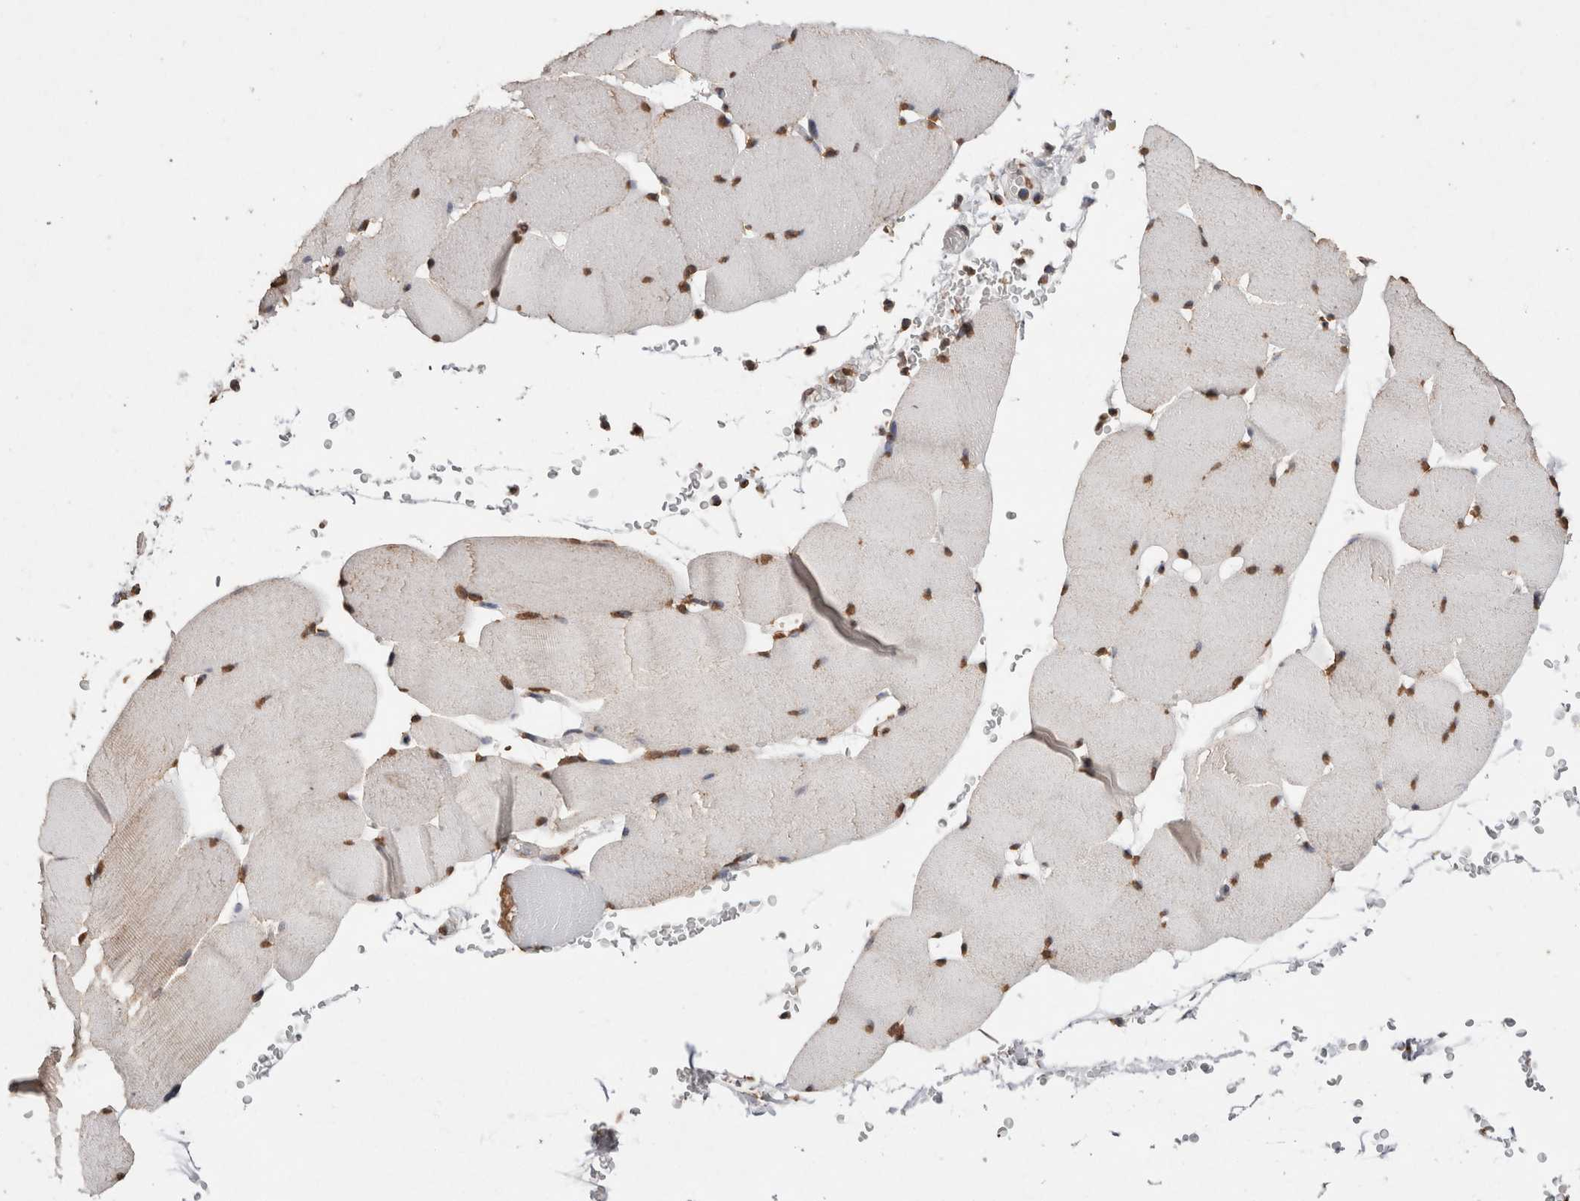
{"staining": {"intensity": "moderate", "quantity": ">75%", "location": "nuclear"}, "tissue": "skeletal muscle", "cell_type": "Myocytes", "image_type": "normal", "snomed": [{"axis": "morphology", "description": "Normal tissue, NOS"}, {"axis": "topography", "description": "Skeletal muscle"}], "caption": "High-magnification brightfield microscopy of normal skeletal muscle stained with DAB (brown) and counterstained with hematoxylin (blue). myocytes exhibit moderate nuclear expression is identified in about>75% of cells.", "gene": "NTHL1", "patient": {"sex": "male", "age": 62}}